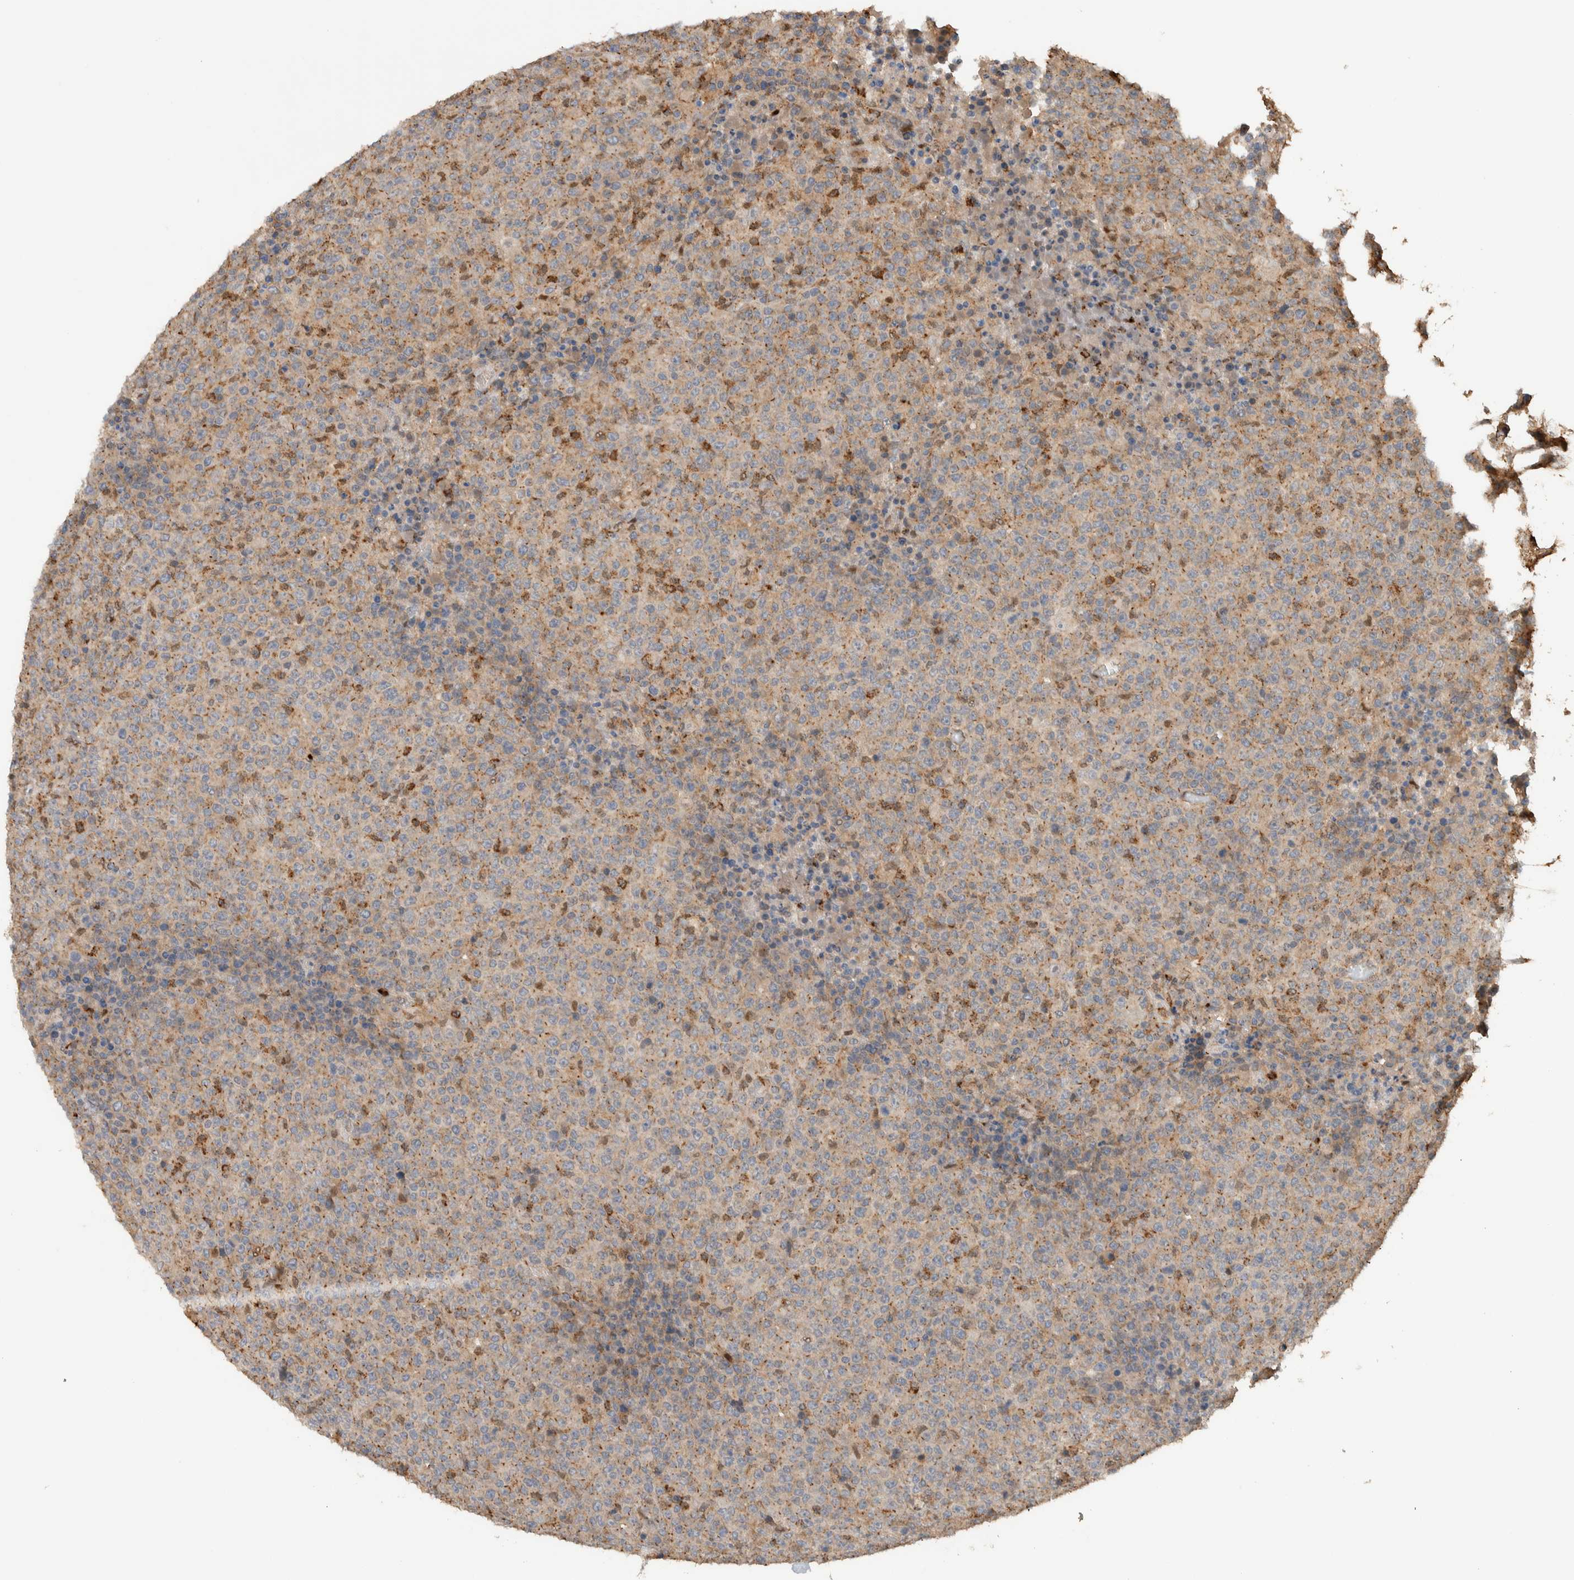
{"staining": {"intensity": "weak", "quantity": ">75%", "location": "cytoplasmic/membranous"}, "tissue": "lymphoma", "cell_type": "Tumor cells", "image_type": "cancer", "snomed": [{"axis": "morphology", "description": "Malignant lymphoma, non-Hodgkin's type, High grade"}, {"axis": "topography", "description": "Lymph node"}], "caption": "This is an image of IHC staining of lymphoma, which shows weak staining in the cytoplasmic/membranous of tumor cells.", "gene": "VPS53", "patient": {"sex": "male", "age": 13}}